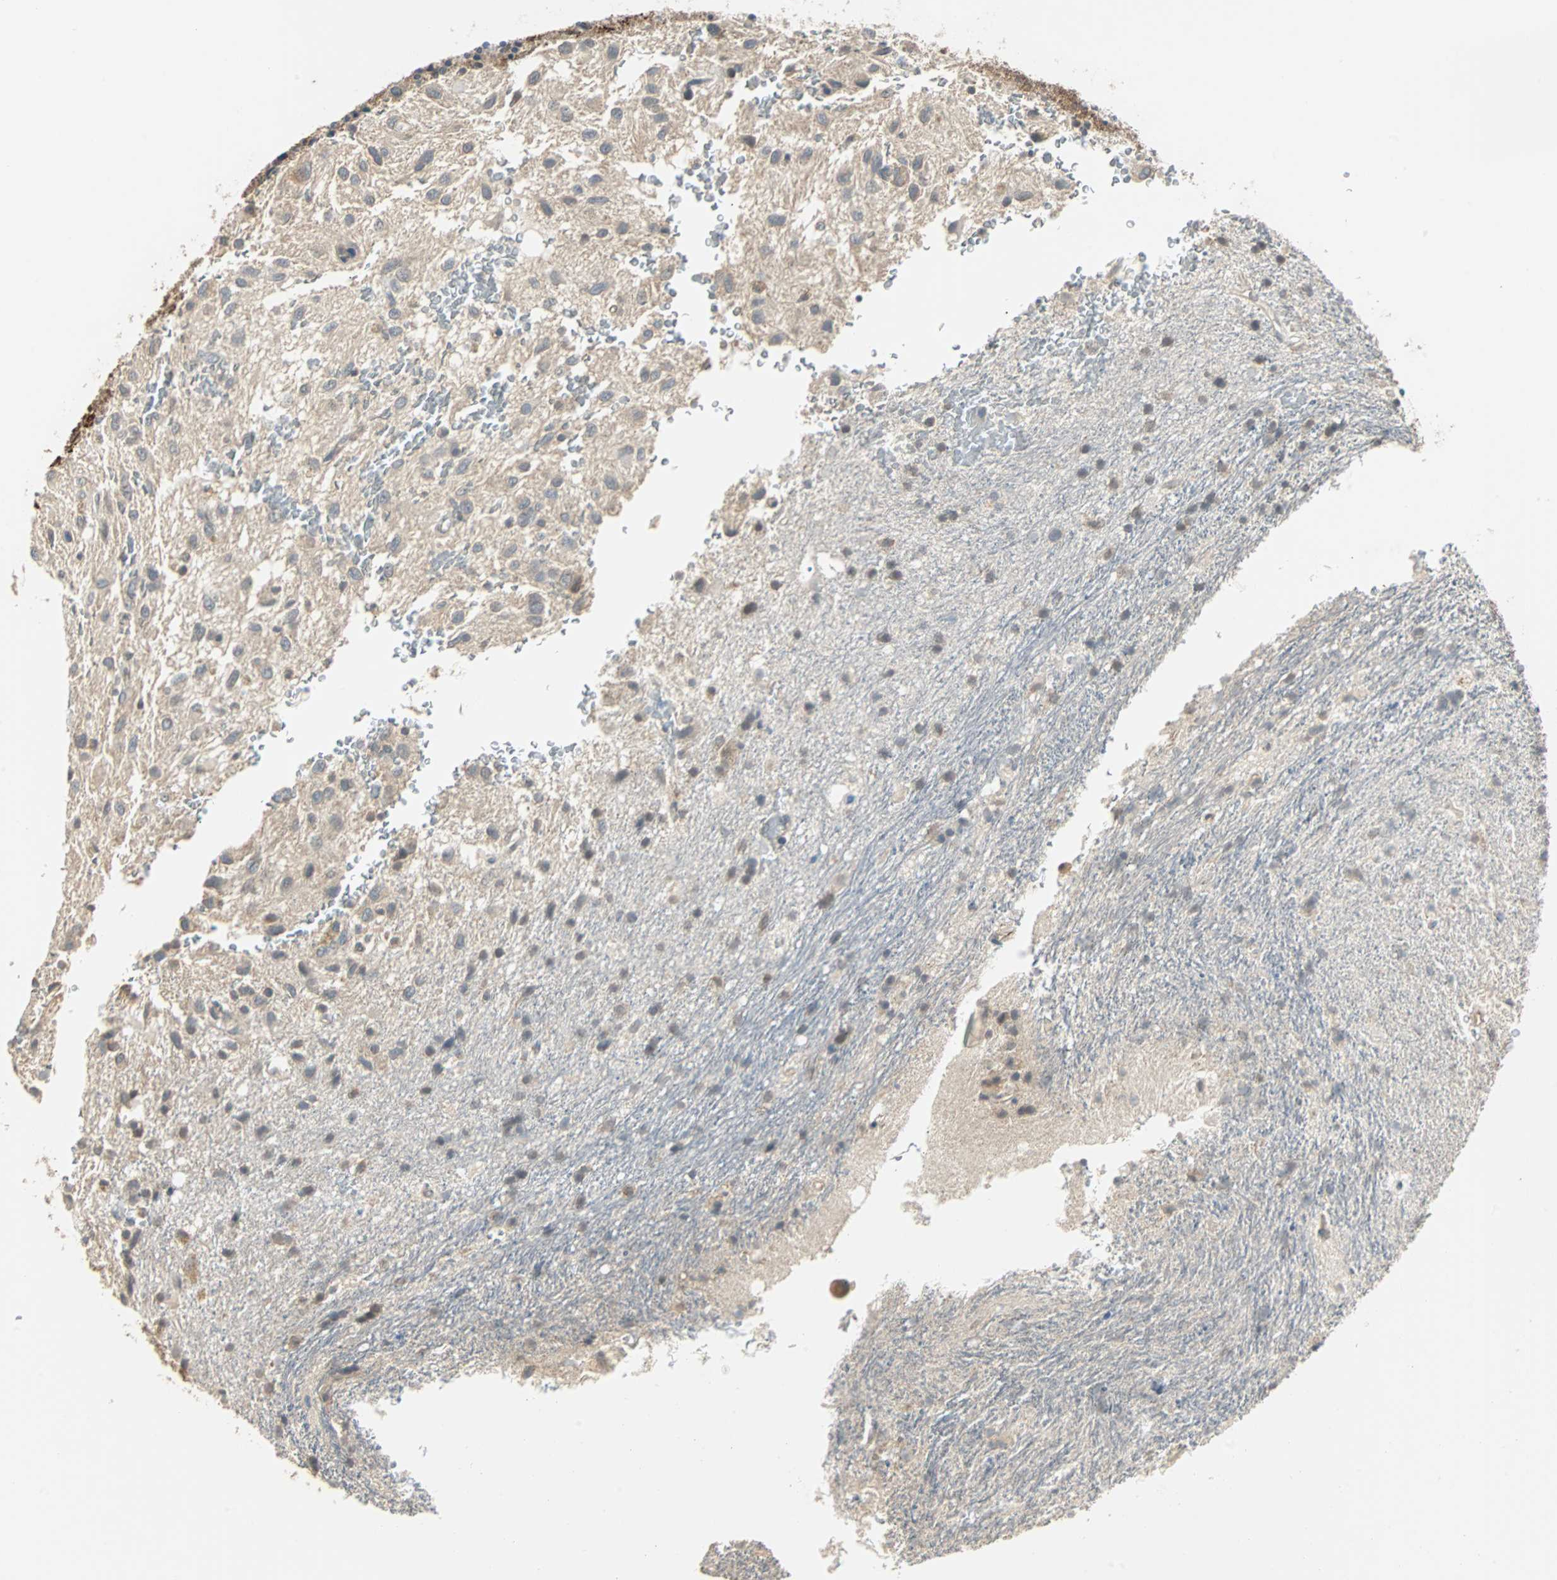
{"staining": {"intensity": "negative", "quantity": "none", "location": "none"}, "tissue": "glioma", "cell_type": "Tumor cells", "image_type": "cancer", "snomed": [{"axis": "morphology", "description": "Glioma, malignant, Low grade"}, {"axis": "topography", "description": "Brain"}], "caption": "The image displays no significant staining in tumor cells of malignant low-grade glioma.", "gene": "CMC2", "patient": {"sex": "male", "age": 77}}